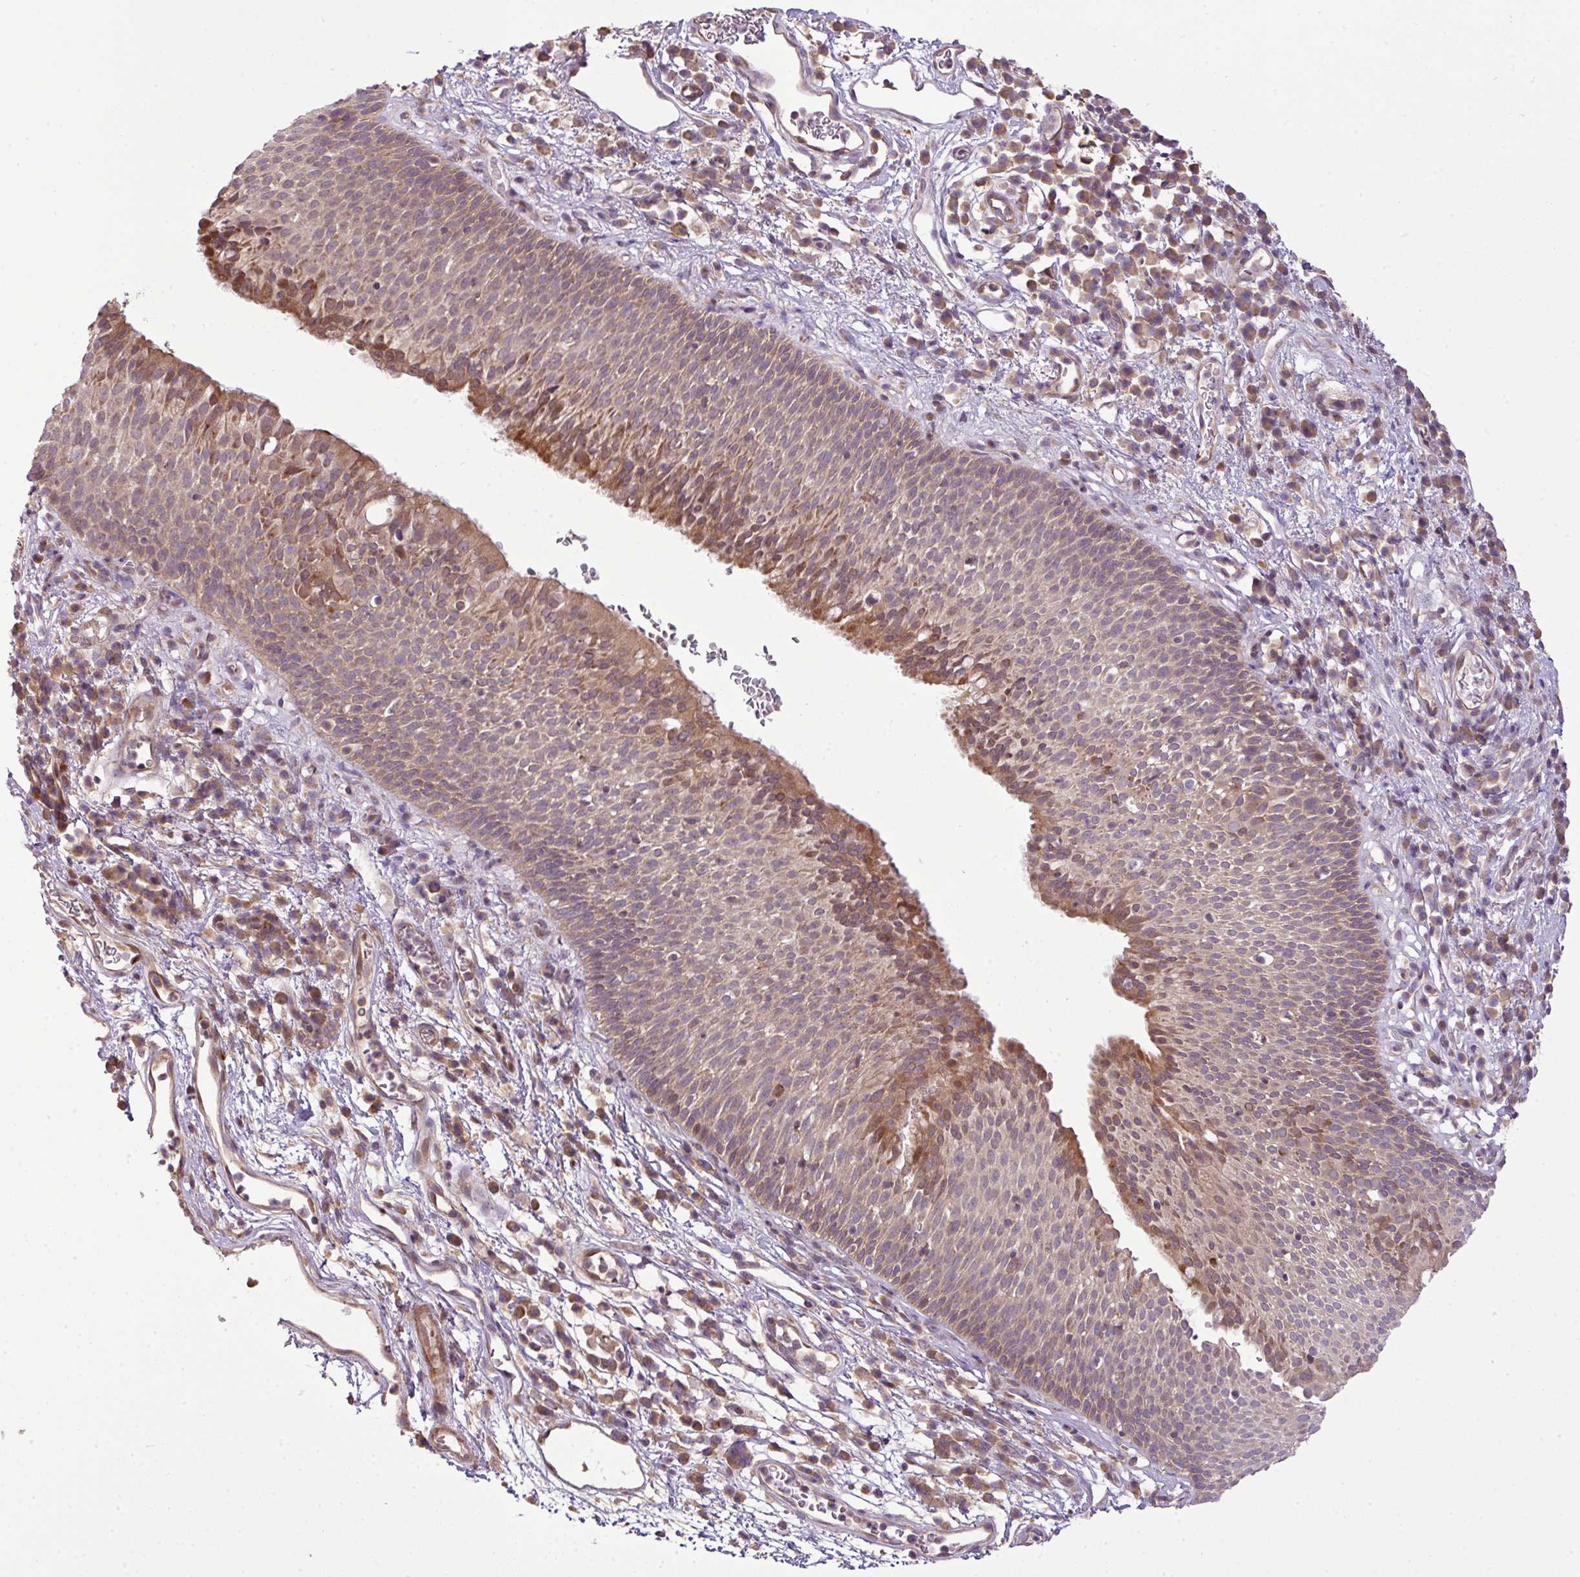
{"staining": {"intensity": "moderate", "quantity": "25%-75%", "location": "cytoplasmic/membranous,nuclear"}, "tissue": "nasopharynx", "cell_type": "Respiratory epithelial cells", "image_type": "normal", "snomed": [{"axis": "morphology", "description": "Normal tissue, NOS"}, {"axis": "topography", "description": "Lymph node"}, {"axis": "topography", "description": "Cartilage tissue"}, {"axis": "topography", "description": "Nasopharynx"}], "caption": "IHC of unremarkable human nasopharynx displays medium levels of moderate cytoplasmic/membranous,nuclear expression in approximately 25%-75% of respiratory epithelial cells.", "gene": "COX18", "patient": {"sex": "male", "age": 63}}